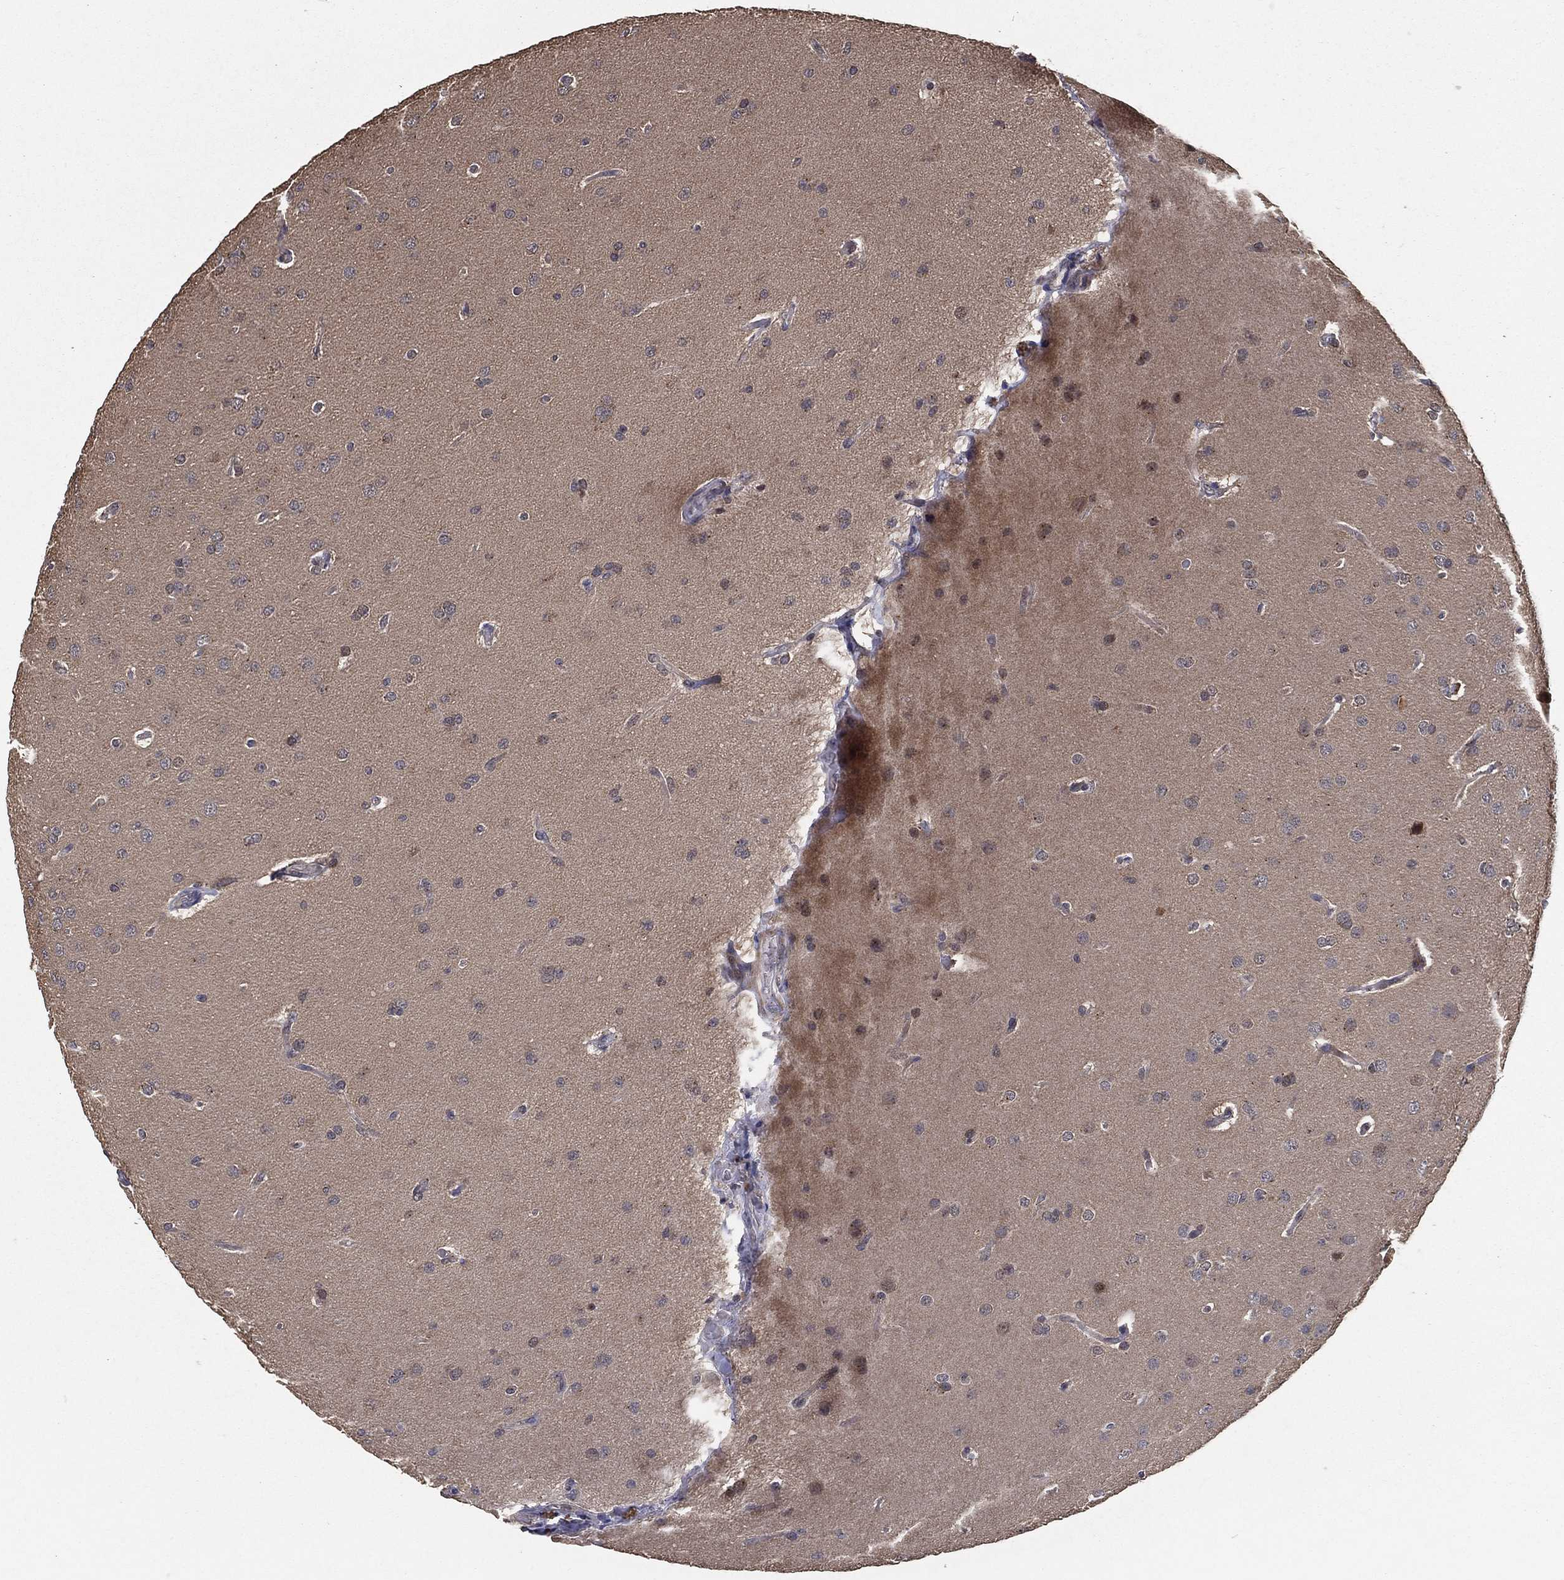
{"staining": {"intensity": "moderate", "quantity": "25%-75%", "location": "nuclear"}, "tissue": "glioma", "cell_type": "Tumor cells", "image_type": "cancer", "snomed": [{"axis": "morphology", "description": "Glioma, malignant, Low grade"}, {"axis": "topography", "description": "Brain"}], "caption": "High-power microscopy captured an immunohistochemistry photomicrograph of malignant glioma (low-grade), revealing moderate nuclear expression in approximately 25%-75% of tumor cells.", "gene": "PCNT", "patient": {"sex": "female", "age": 32}}